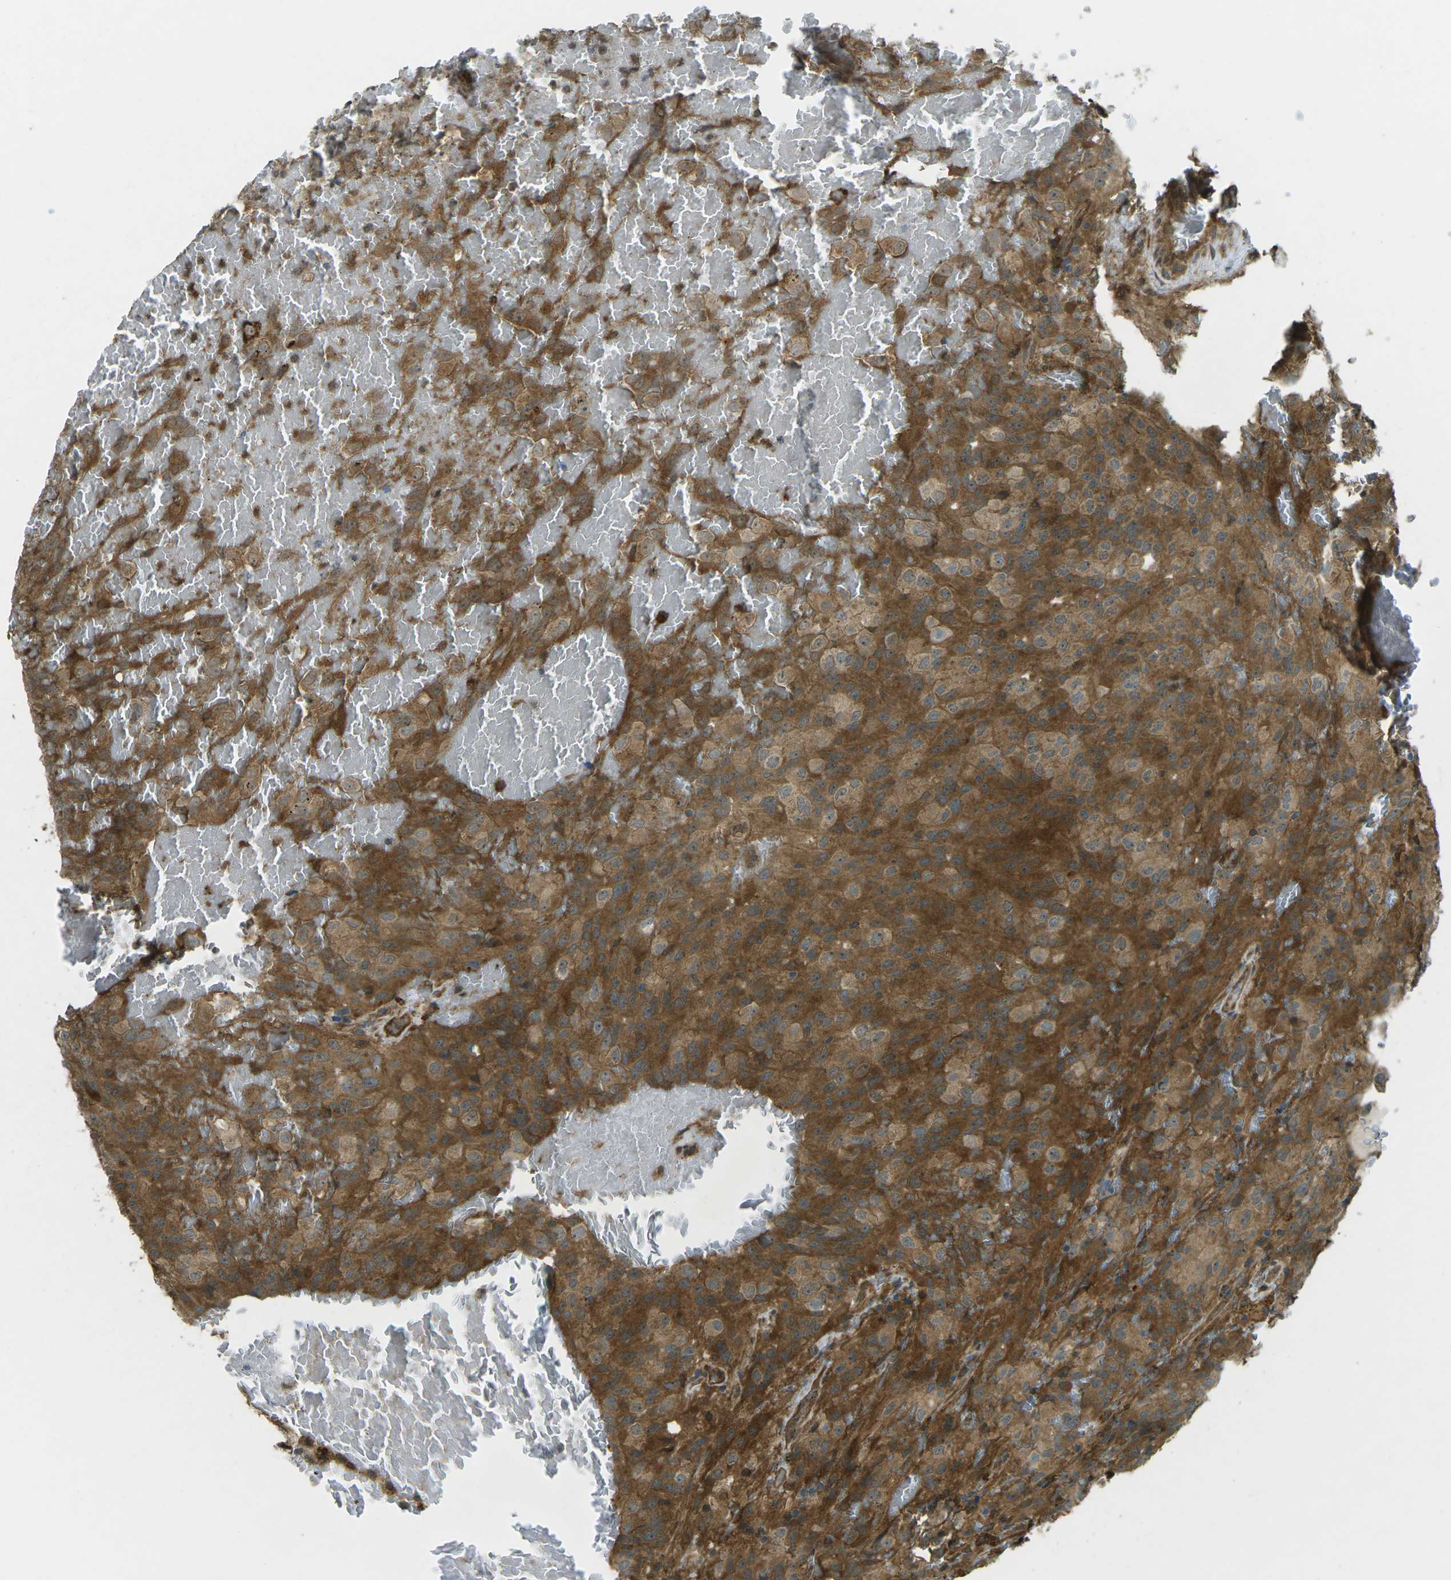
{"staining": {"intensity": "strong", "quantity": ">75%", "location": "cytoplasmic/membranous"}, "tissue": "glioma", "cell_type": "Tumor cells", "image_type": "cancer", "snomed": [{"axis": "morphology", "description": "Glioma, malignant, High grade"}, {"axis": "topography", "description": "Brain"}], "caption": "Protein staining of glioma tissue shows strong cytoplasmic/membranous staining in about >75% of tumor cells.", "gene": "CHMP3", "patient": {"sex": "male", "age": 32}}